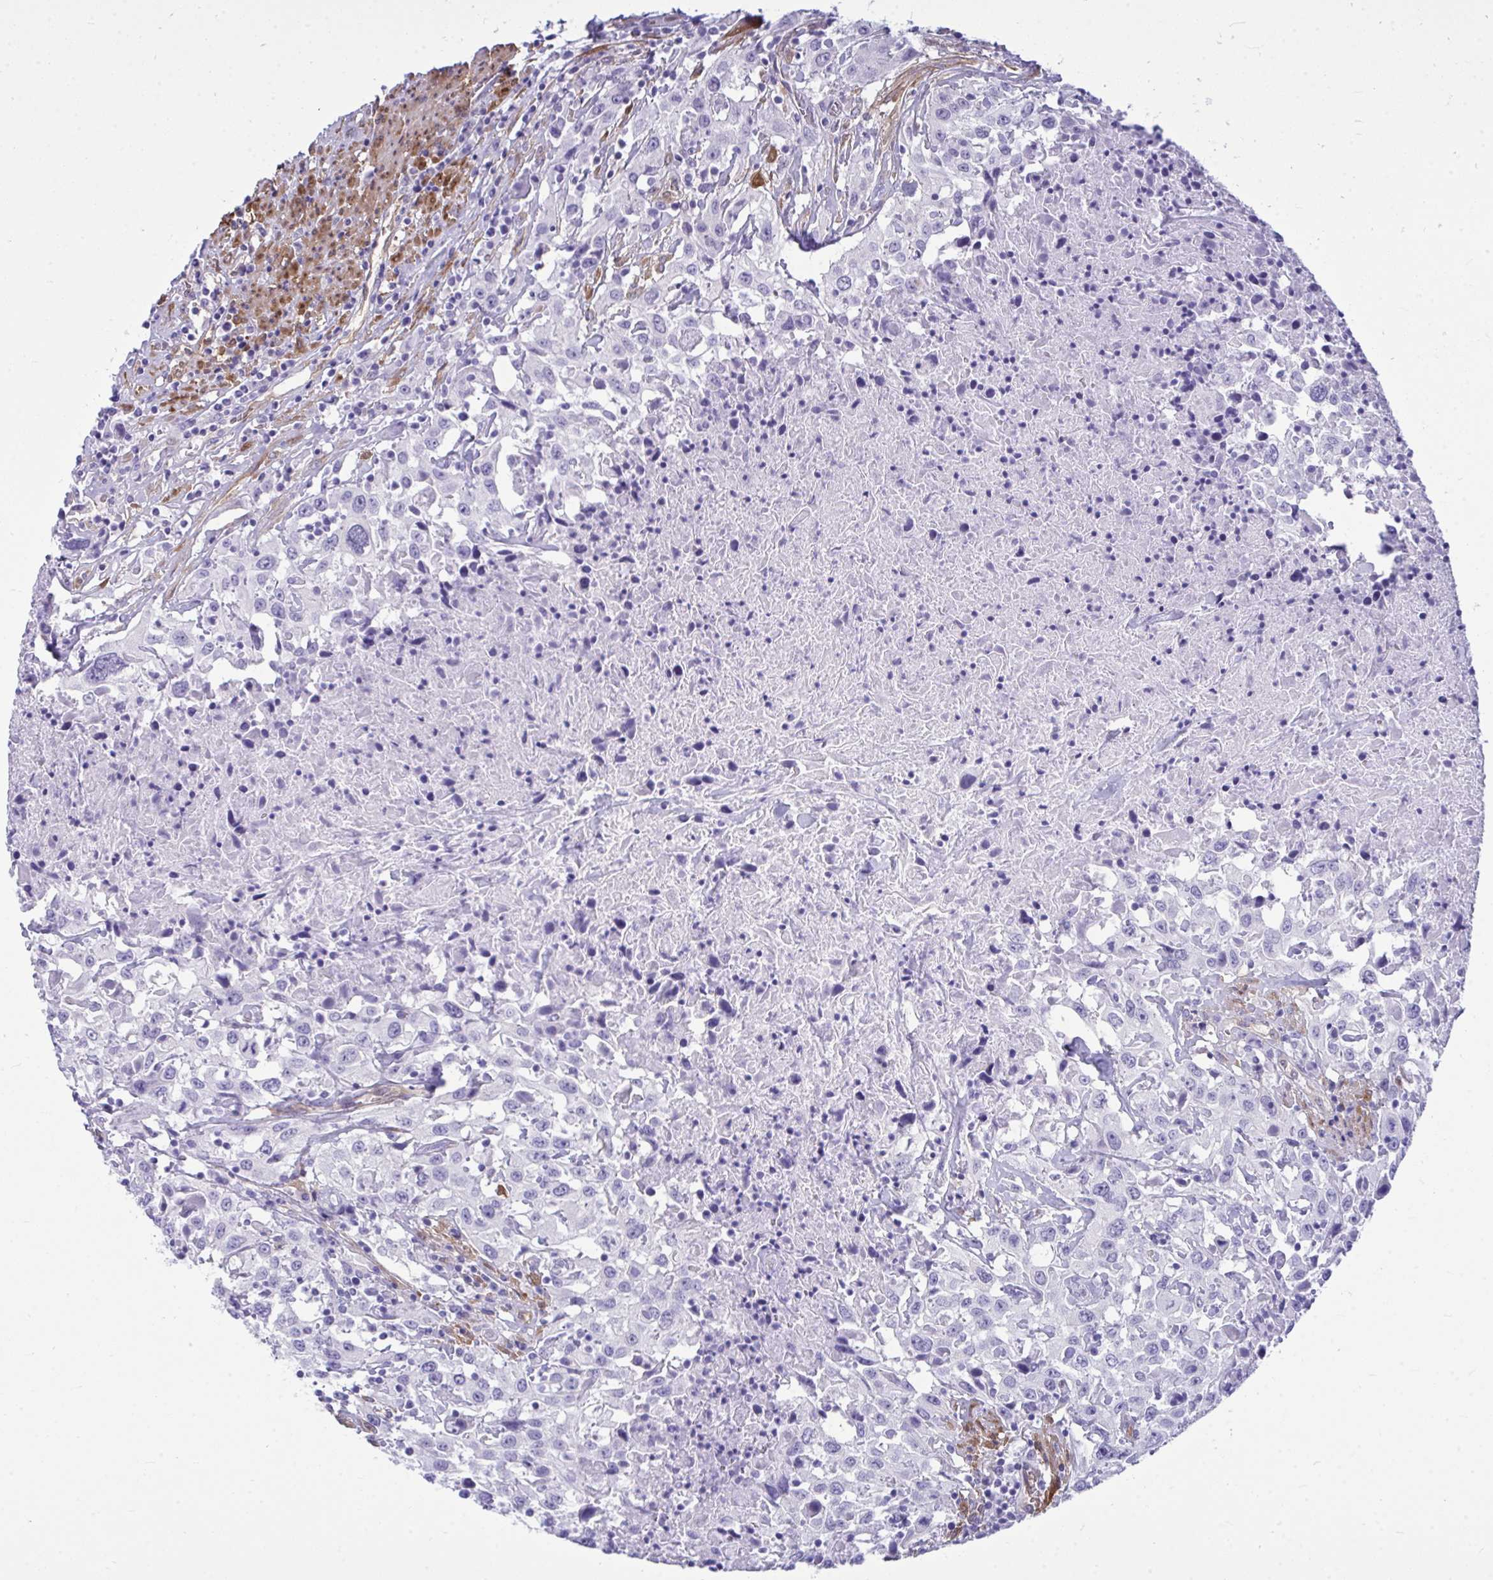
{"staining": {"intensity": "negative", "quantity": "none", "location": "none"}, "tissue": "urothelial cancer", "cell_type": "Tumor cells", "image_type": "cancer", "snomed": [{"axis": "morphology", "description": "Urothelial carcinoma, High grade"}, {"axis": "topography", "description": "Urinary bladder"}], "caption": "The histopathology image shows no significant staining in tumor cells of urothelial cancer.", "gene": "LIMS2", "patient": {"sex": "male", "age": 61}}